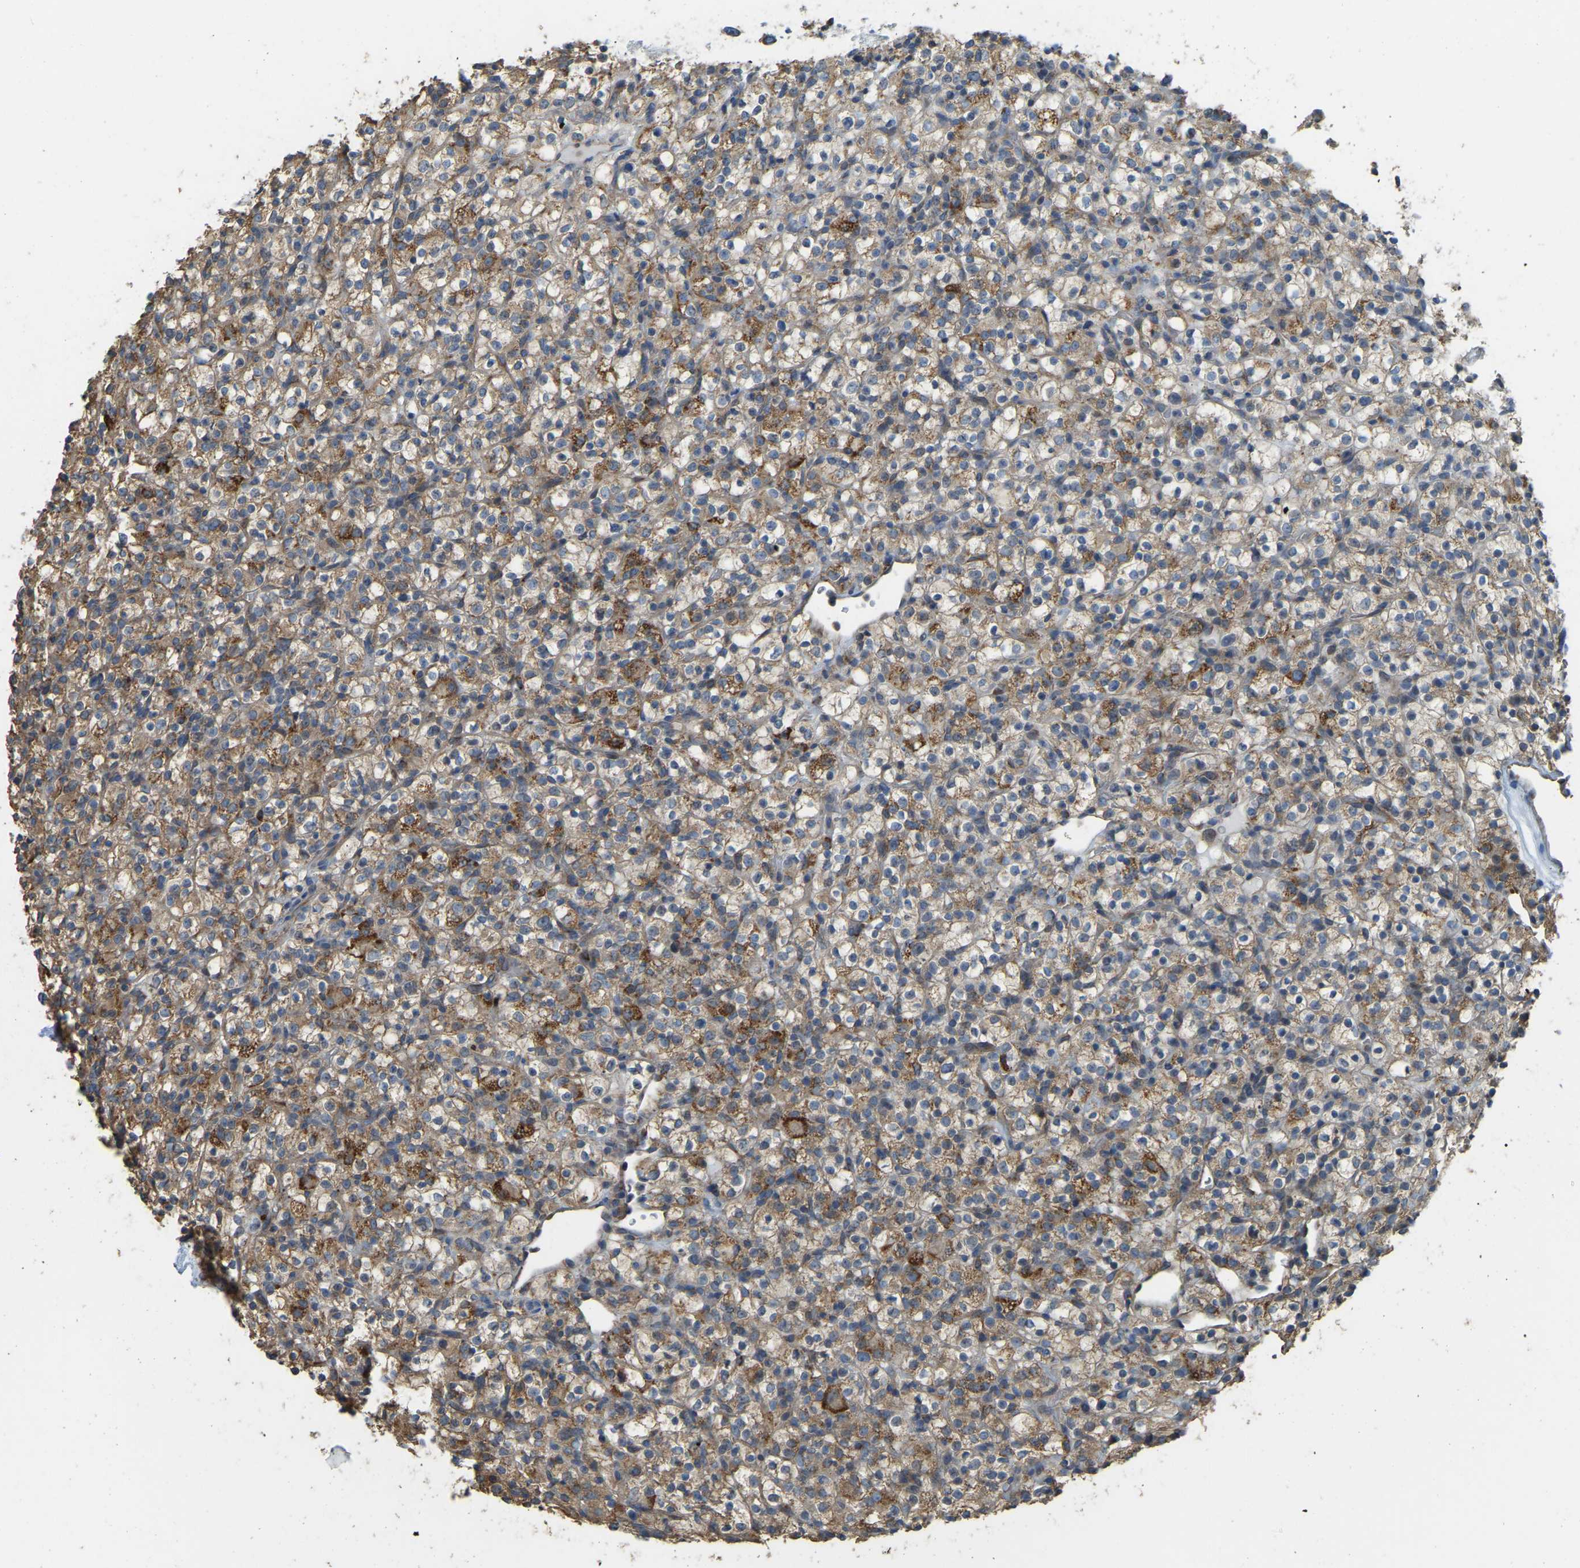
{"staining": {"intensity": "moderate", "quantity": ">75%", "location": "cytoplasmic/membranous"}, "tissue": "renal cancer", "cell_type": "Tumor cells", "image_type": "cancer", "snomed": [{"axis": "morphology", "description": "Normal tissue, NOS"}, {"axis": "morphology", "description": "Adenocarcinoma, NOS"}, {"axis": "topography", "description": "Kidney"}], "caption": "A brown stain shows moderate cytoplasmic/membranous expression of a protein in adenocarcinoma (renal) tumor cells.", "gene": "PSMD7", "patient": {"sex": "female", "age": 72}}